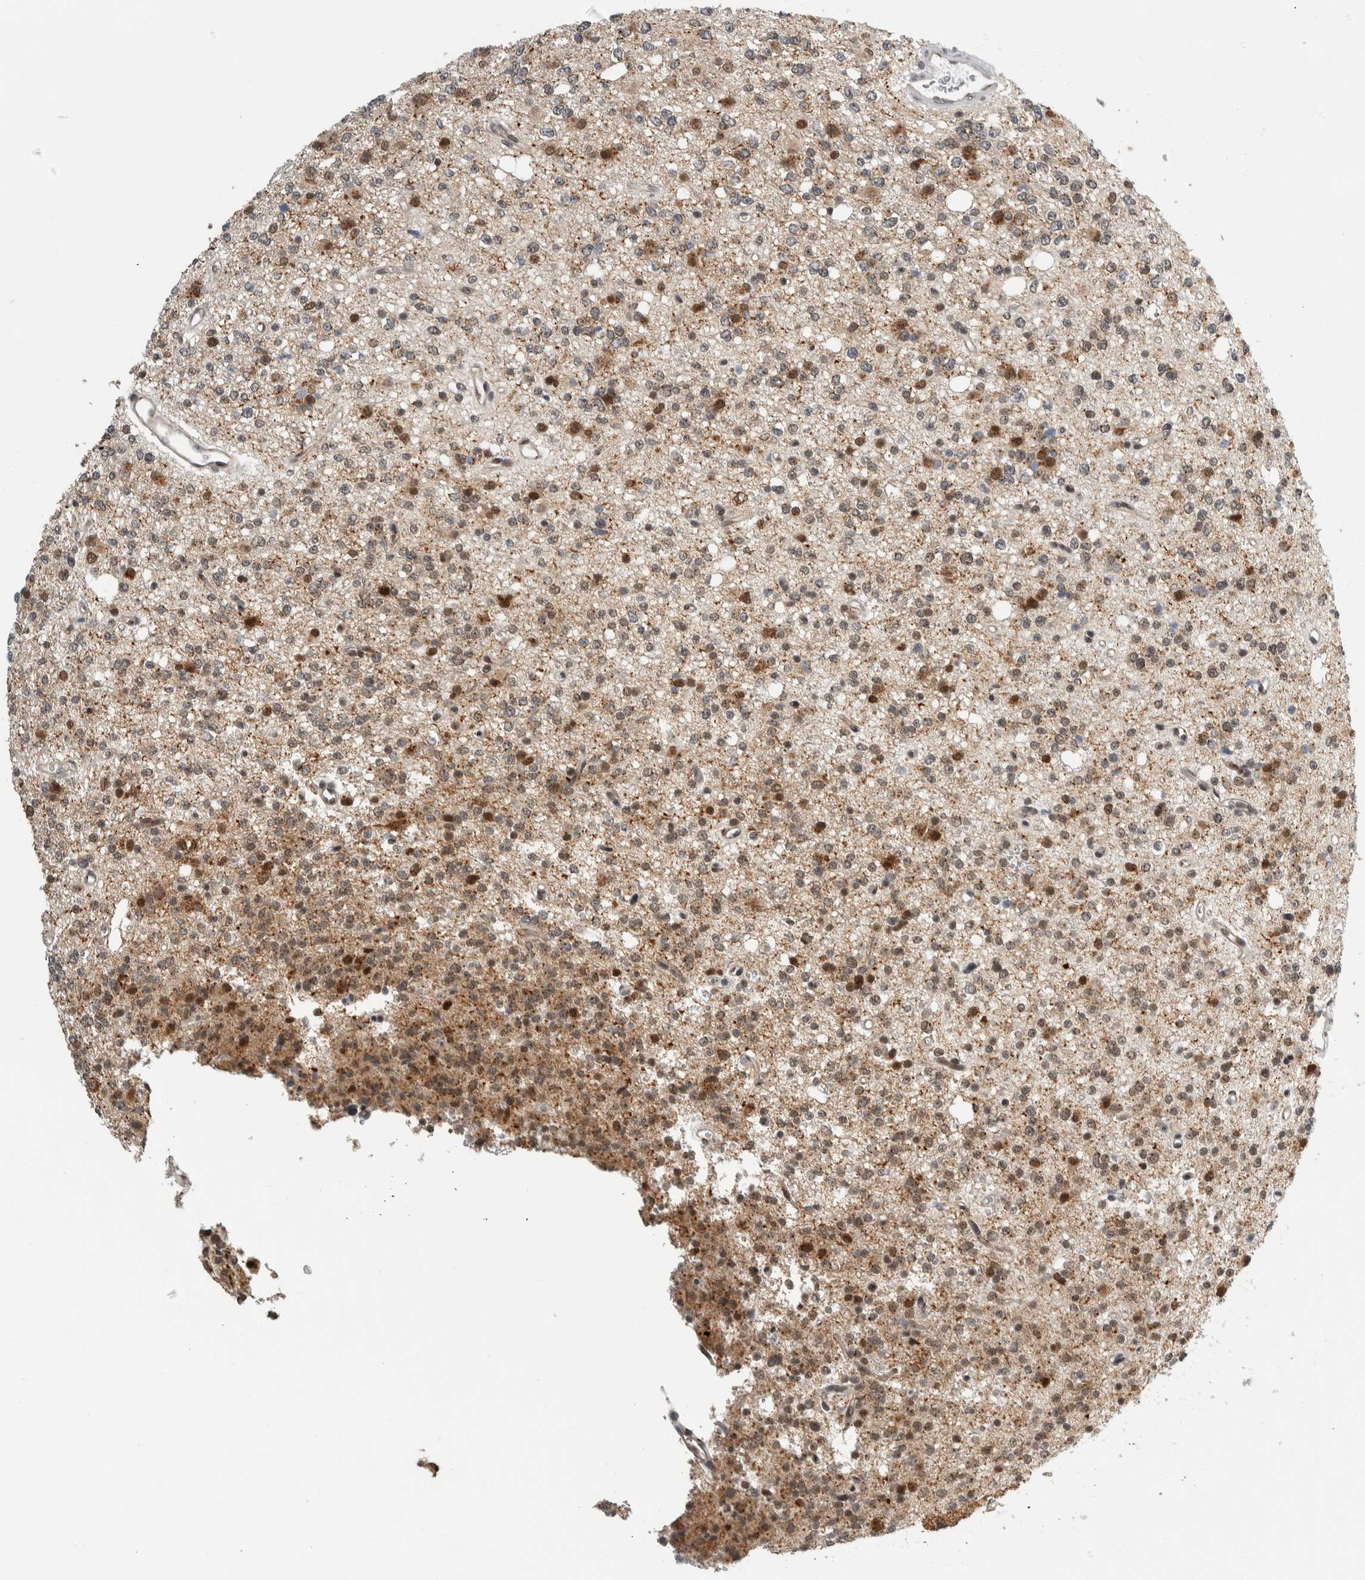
{"staining": {"intensity": "moderate", "quantity": "<25%", "location": "cytoplasmic/membranous,nuclear"}, "tissue": "glioma", "cell_type": "Tumor cells", "image_type": "cancer", "snomed": [{"axis": "morphology", "description": "Glioma, malignant, High grade"}, {"axis": "topography", "description": "Brain"}], "caption": "IHC histopathology image of malignant high-grade glioma stained for a protein (brown), which displays low levels of moderate cytoplasmic/membranous and nuclear staining in about <25% of tumor cells.", "gene": "ZMYND8", "patient": {"sex": "female", "age": 62}}